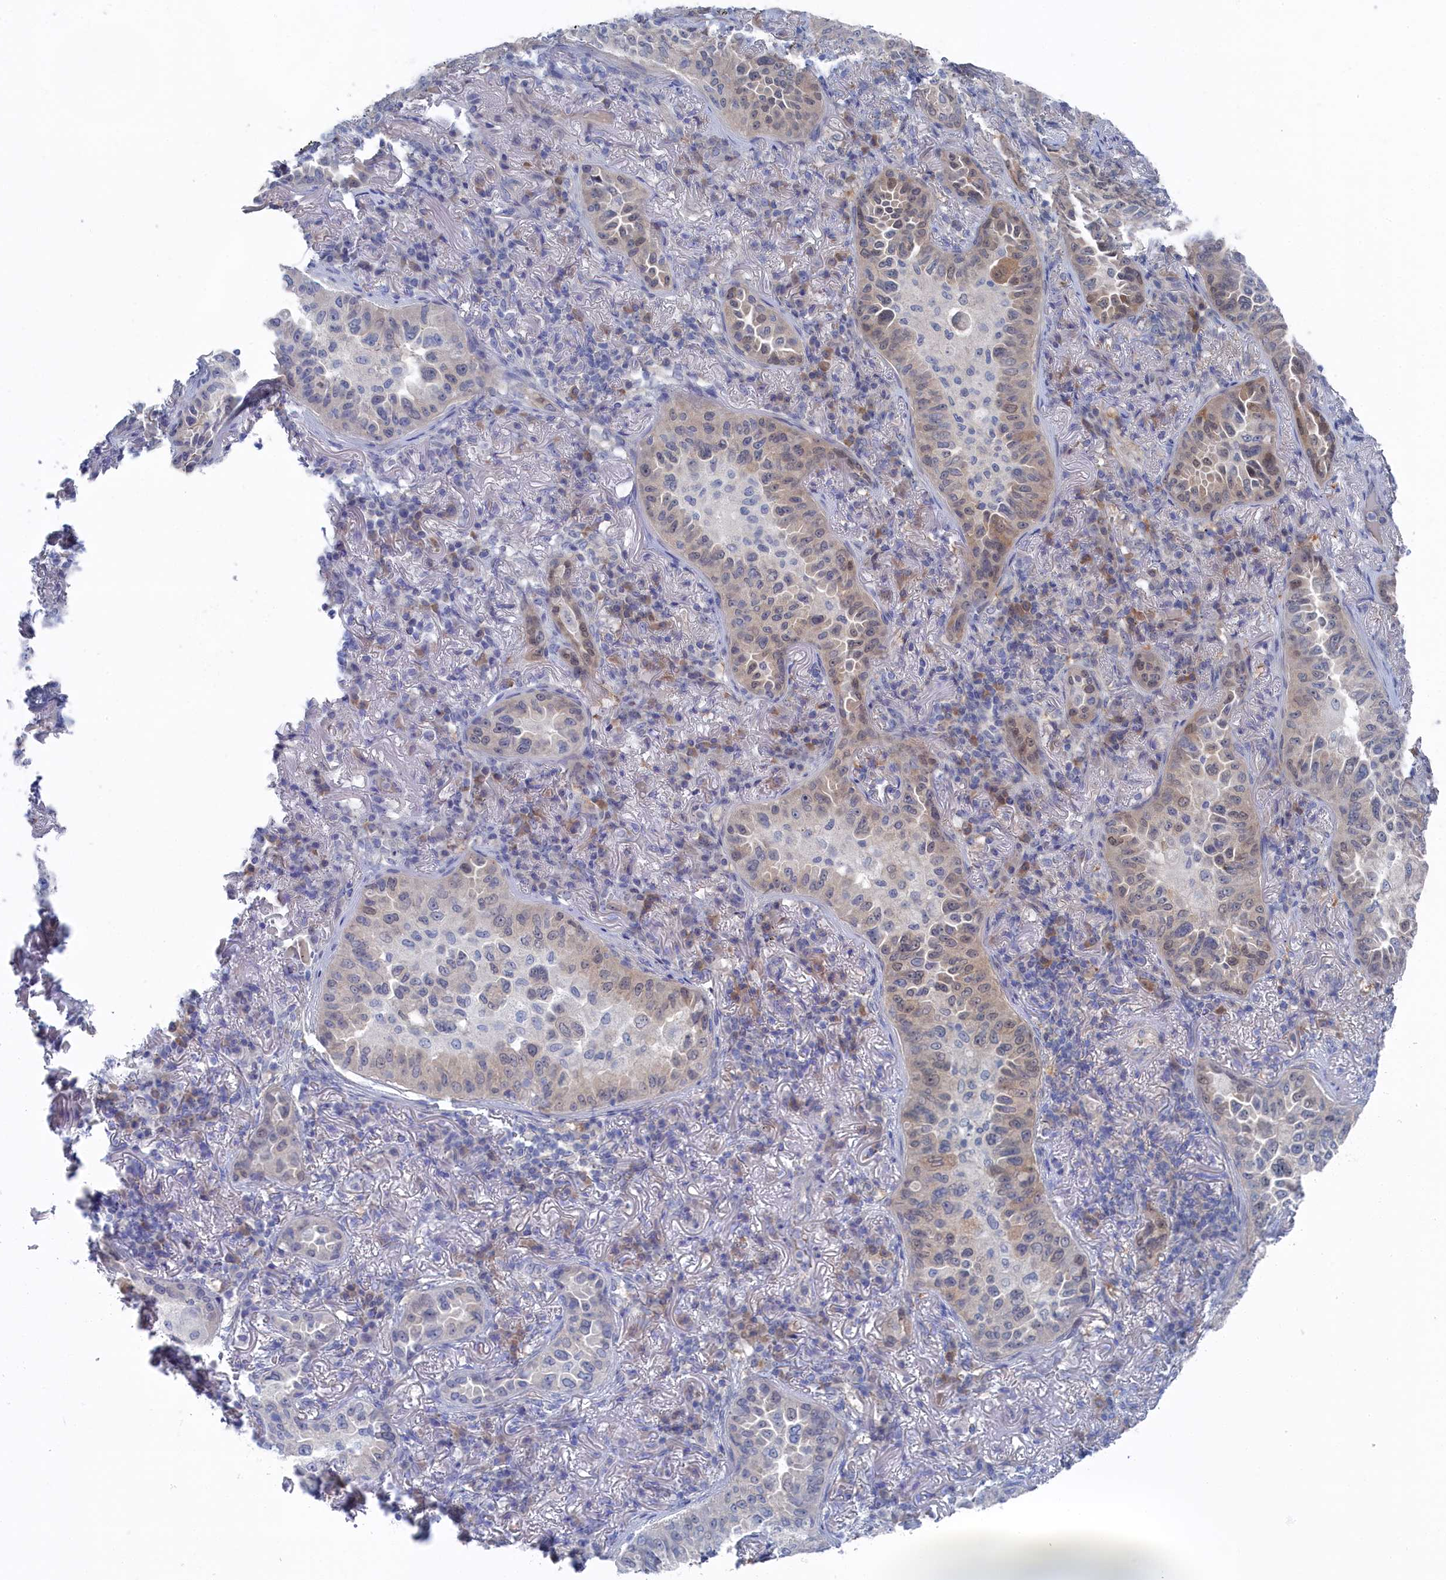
{"staining": {"intensity": "weak", "quantity": "<25%", "location": "cytoplasmic/membranous,nuclear"}, "tissue": "lung cancer", "cell_type": "Tumor cells", "image_type": "cancer", "snomed": [{"axis": "morphology", "description": "Adenocarcinoma, NOS"}, {"axis": "topography", "description": "Lung"}], "caption": "Image shows no protein positivity in tumor cells of lung adenocarcinoma tissue. Nuclei are stained in blue.", "gene": "IRGQ", "patient": {"sex": "female", "age": 69}}